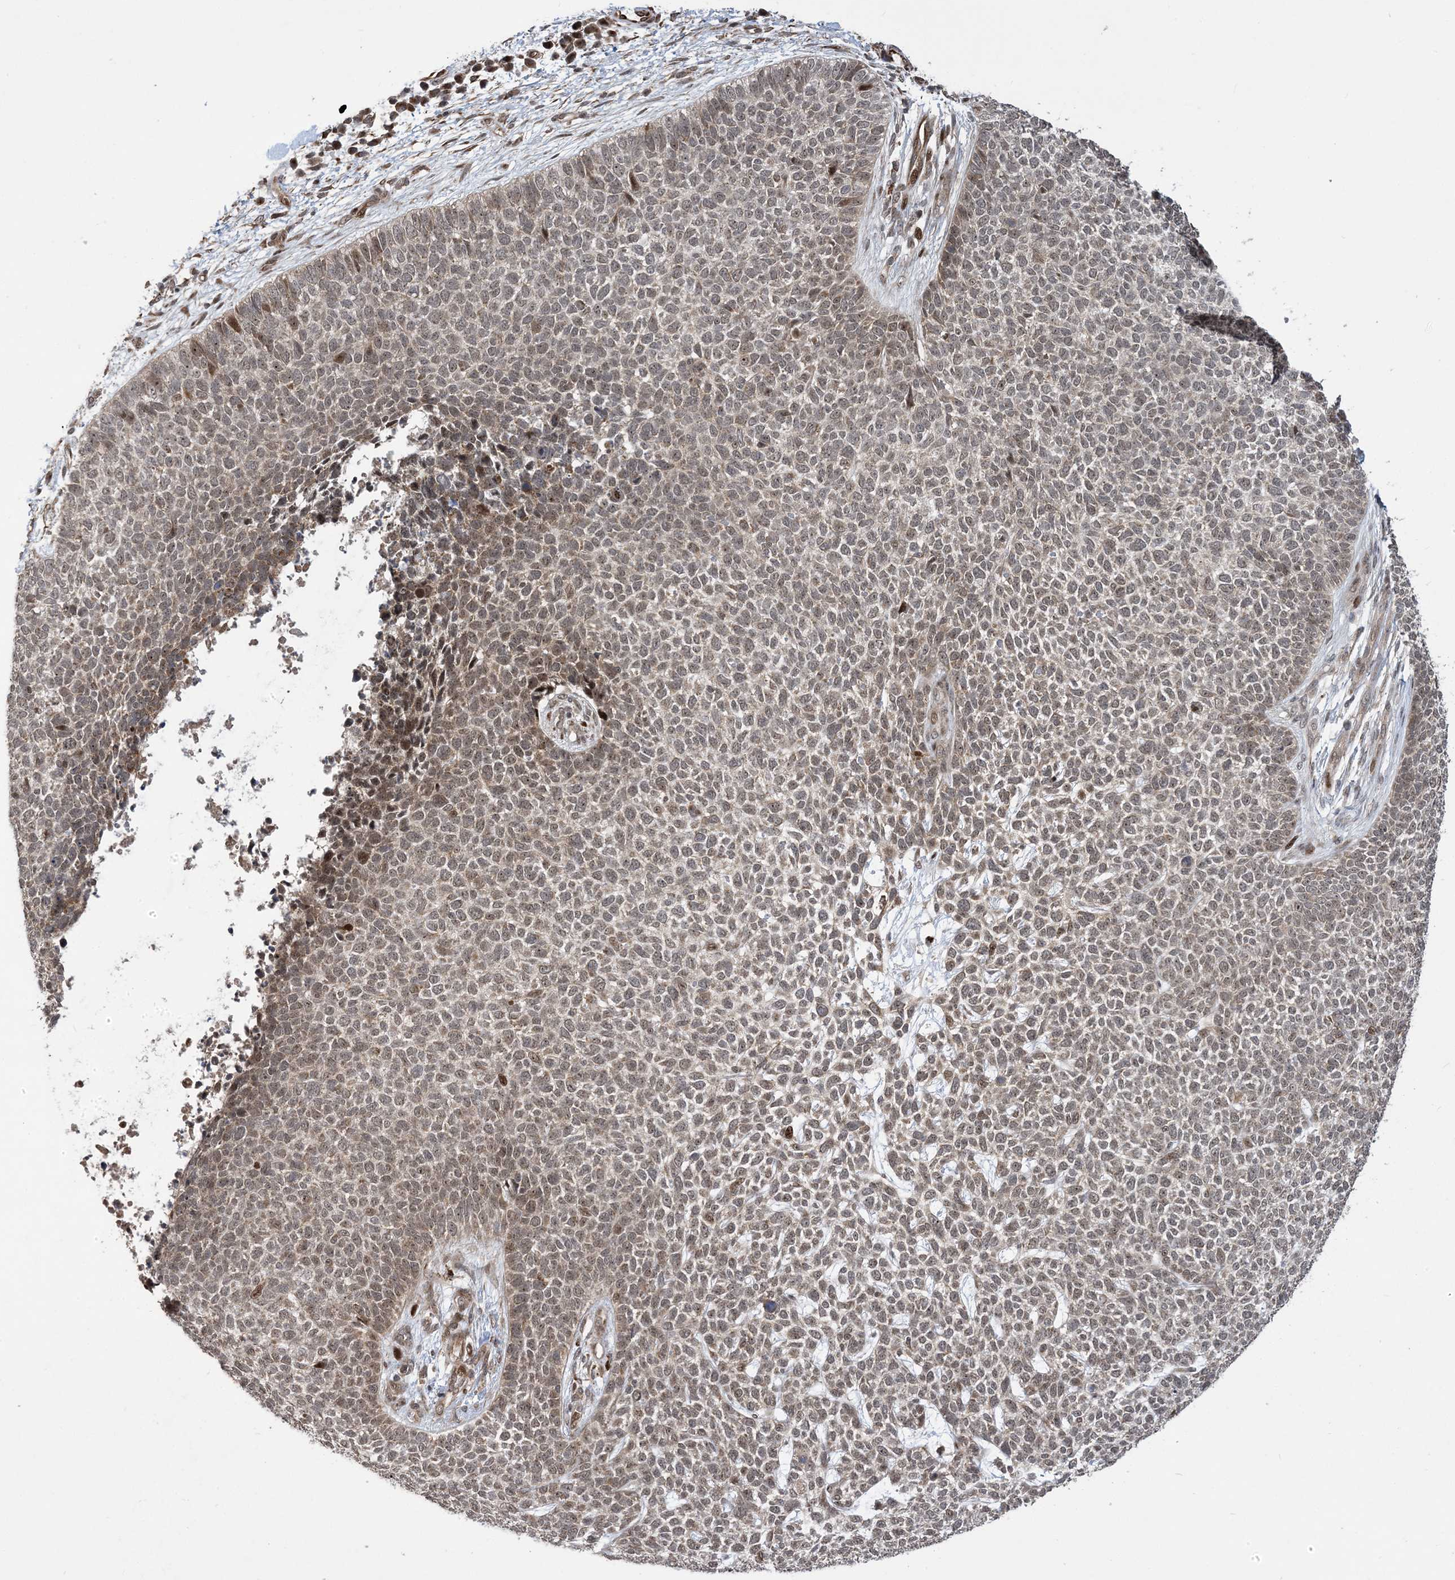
{"staining": {"intensity": "moderate", "quantity": "25%-75%", "location": "nuclear"}, "tissue": "skin cancer", "cell_type": "Tumor cells", "image_type": "cancer", "snomed": [{"axis": "morphology", "description": "Basal cell carcinoma"}, {"axis": "topography", "description": "Skin"}], "caption": "Human skin cancer (basal cell carcinoma) stained for a protein (brown) reveals moderate nuclear positive staining in about 25%-75% of tumor cells.", "gene": "FAM9B", "patient": {"sex": "female", "age": 84}}